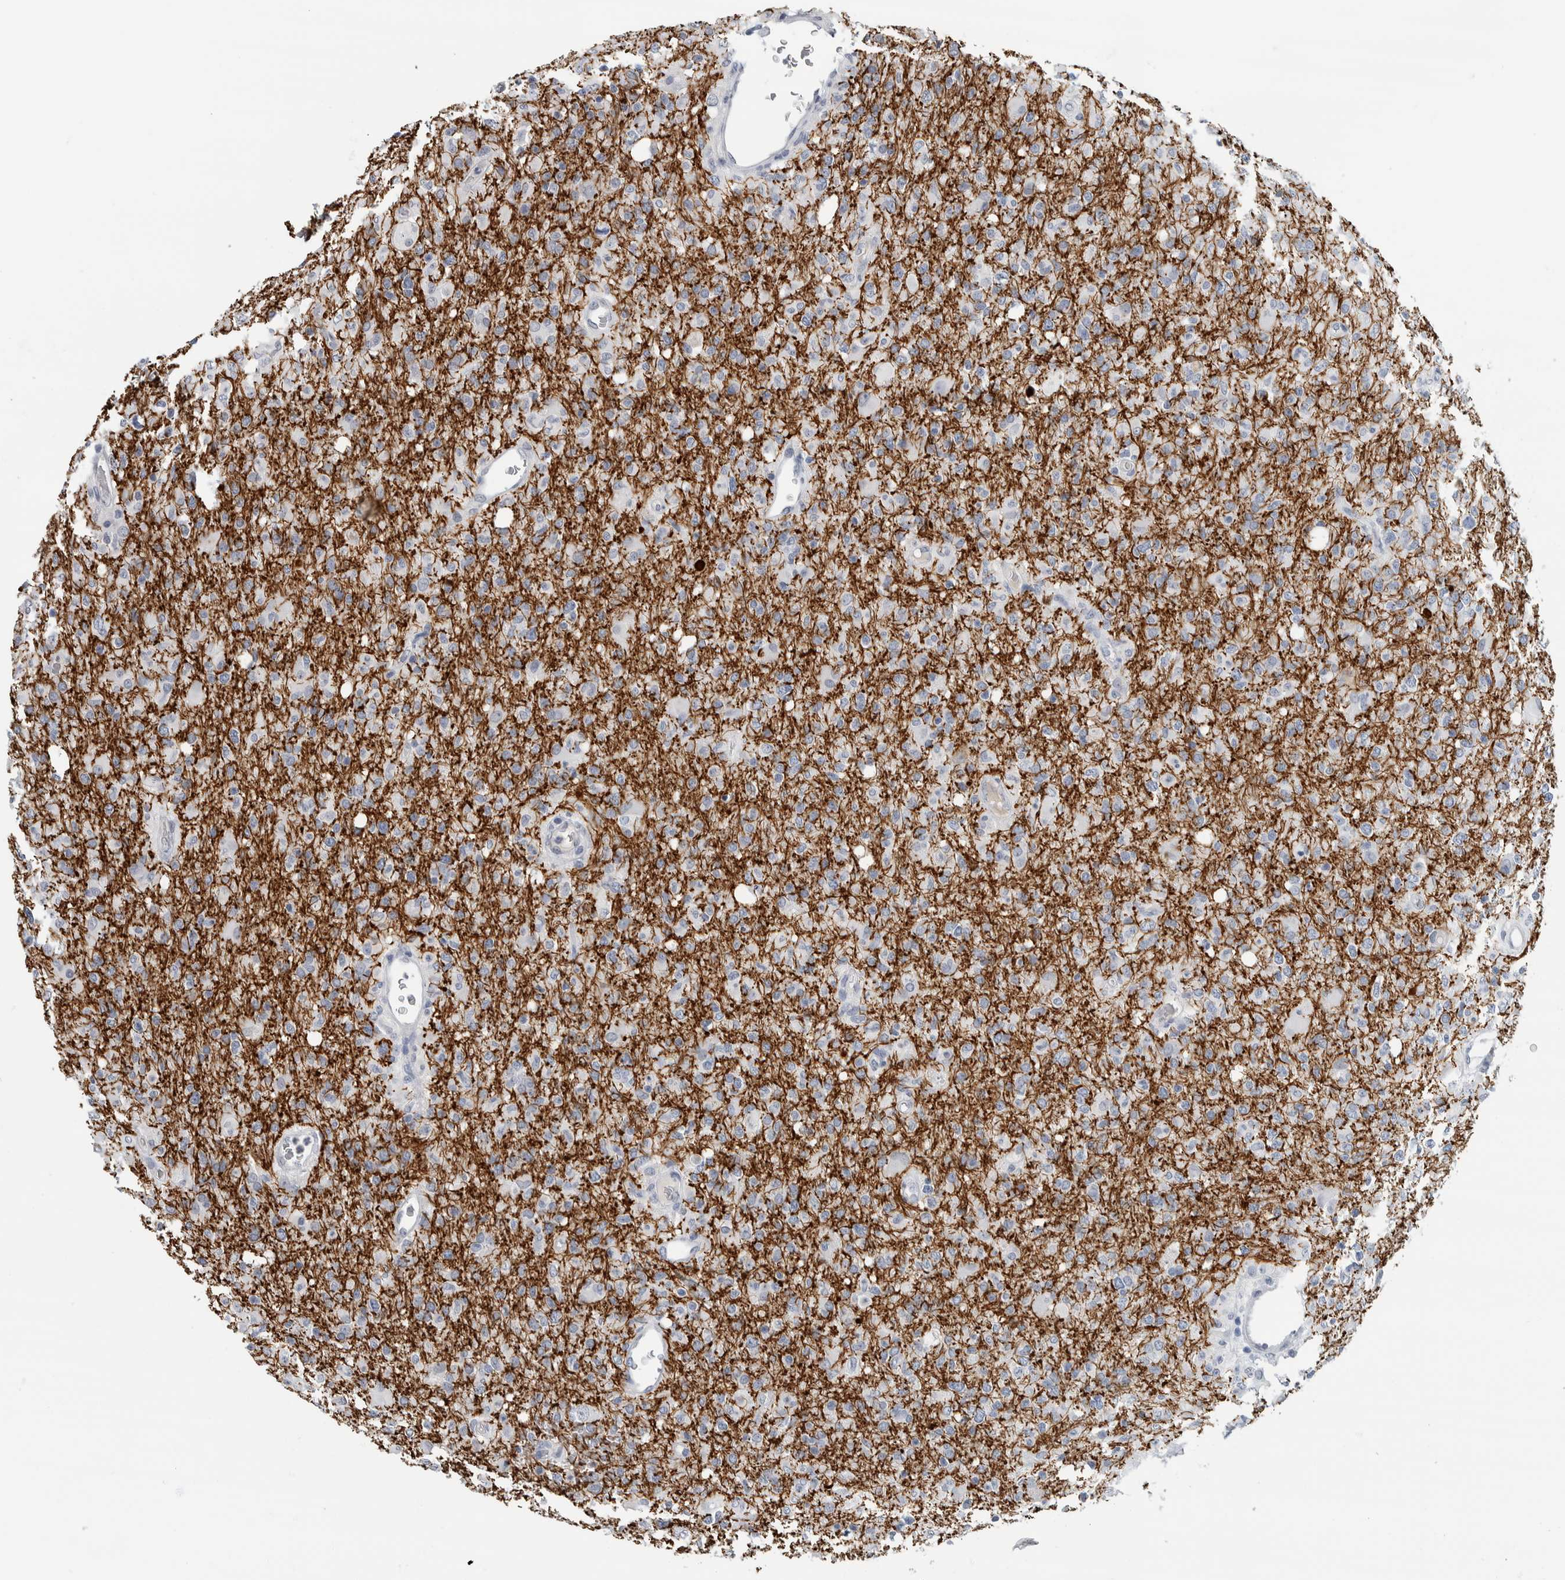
{"staining": {"intensity": "negative", "quantity": "none", "location": "none"}, "tissue": "glioma", "cell_type": "Tumor cells", "image_type": "cancer", "snomed": [{"axis": "morphology", "description": "Glioma, malignant, High grade"}, {"axis": "topography", "description": "Brain"}], "caption": "A photomicrograph of malignant glioma (high-grade) stained for a protein shows no brown staining in tumor cells.", "gene": "NEFM", "patient": {"sex": "female", "age": 57}}